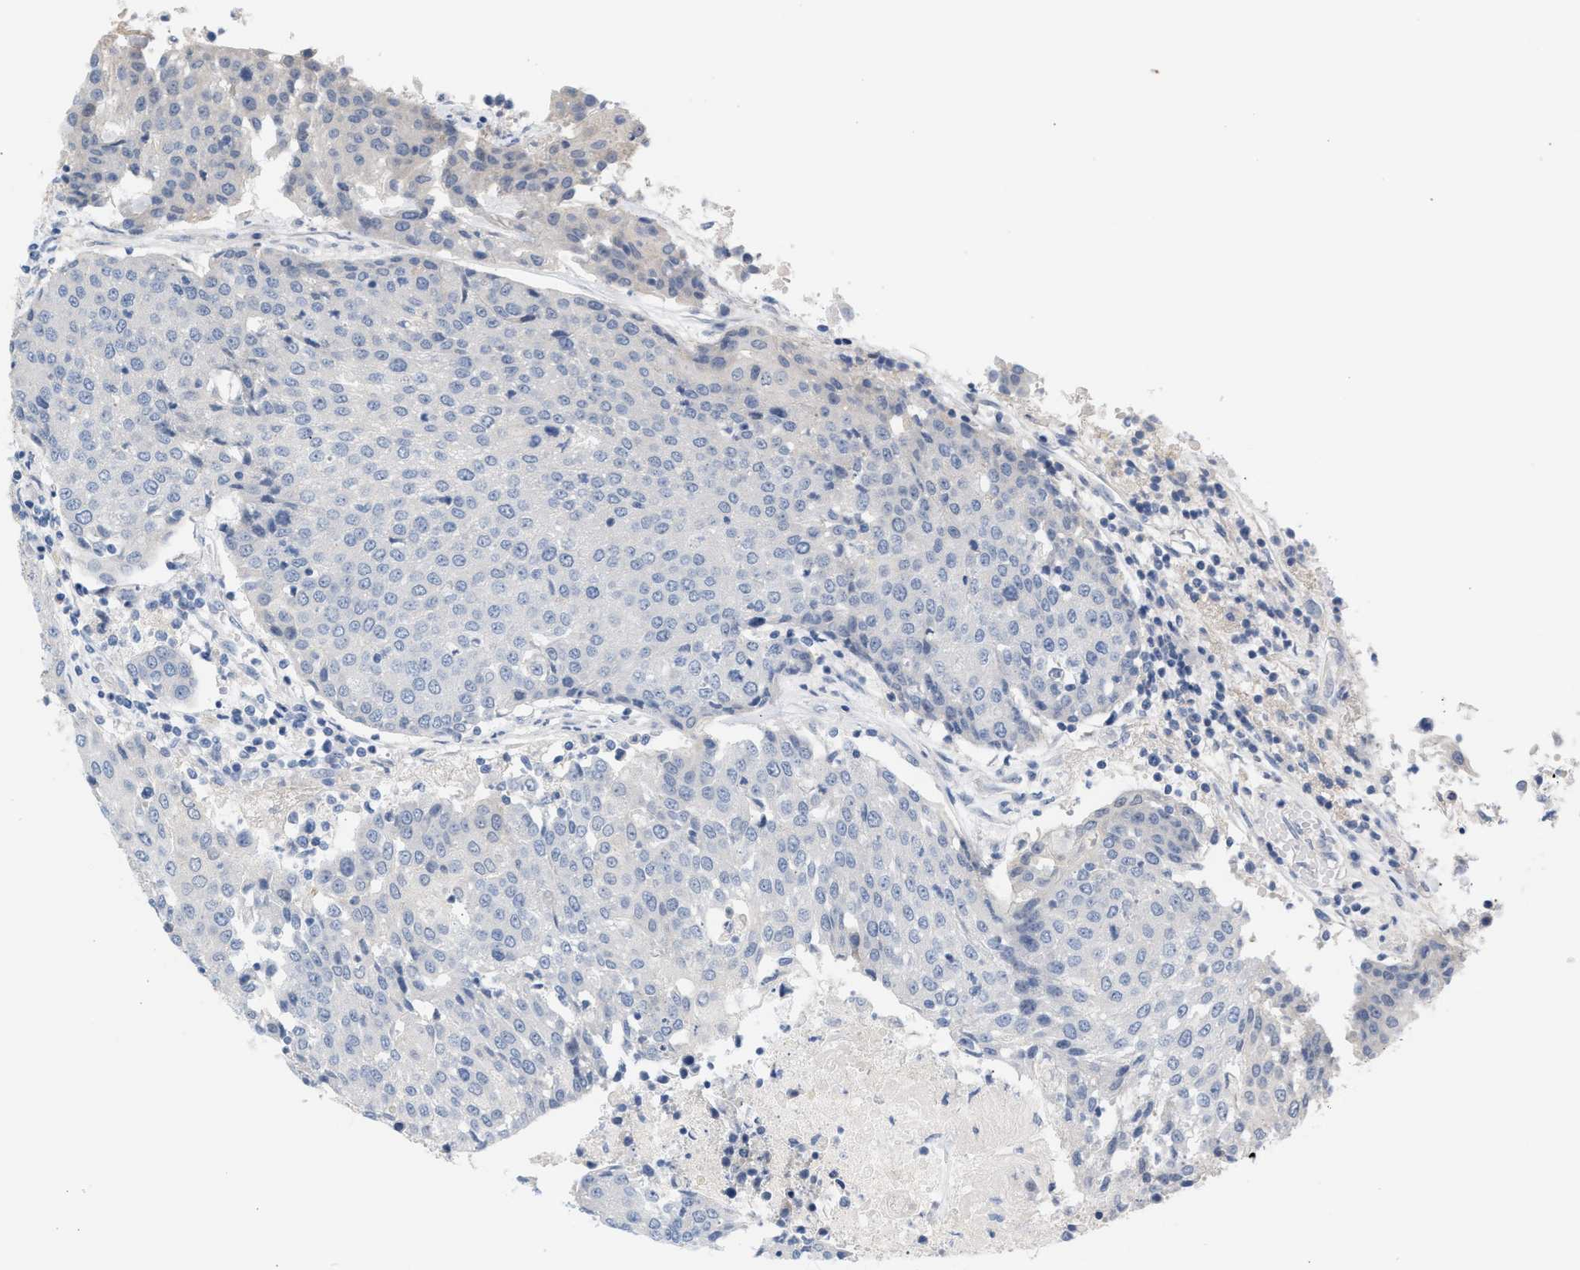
{"staining": {"intensity": "negative", "quantity": "none", "location": "none"}, "tissue": "urothelial cancer", "cell_type": "Tumor cells", "image_type": "cancer", "snomed": [{"axis": "morphology", "description": "Urothelial carcinoma, High grade"}, {"axis": "topography", "description": "Urinary bladder"}], "caption": "A photomicrograph of high-grade urothelial carcinoma stained for a protein demonstrates no brown staining in tumor cells. (DAB IHC with hematoxylin counter stain).", "gene": "LRCH1", "patient": {"sex": "female", "age": 85}}